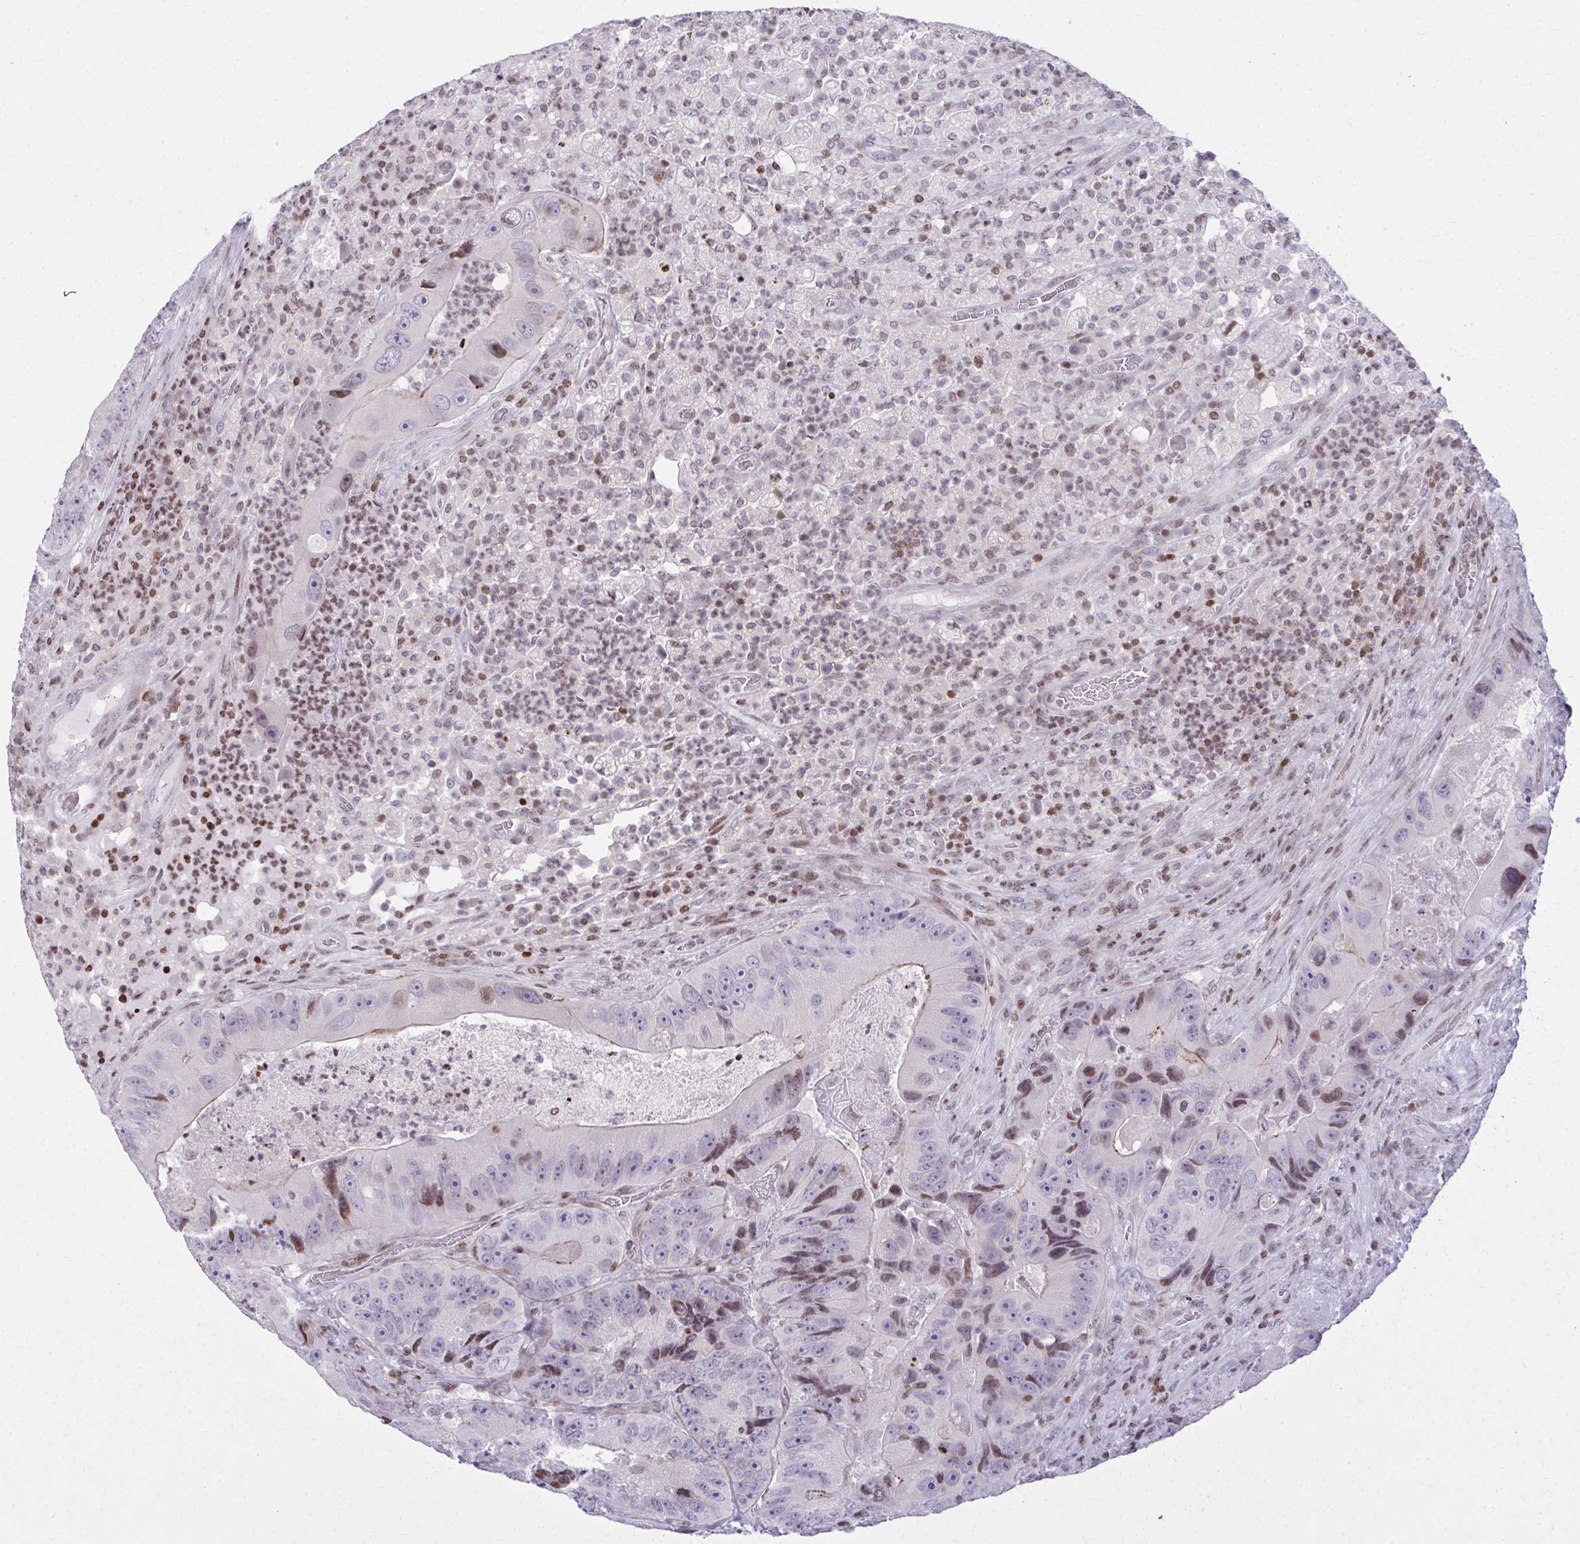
{"staining": {"intensity": "moderate", "quantity": "<25%", "location": "nuclear"}, "tissue": "colorectal cancer", "cell_type": "Tumor cells", "image_type": "cancer", "snomed": [{"axis": "morphology", "description": "Adenocarcinoma, NOS"}, {"axis": "topography", "description": "Colon"}], "caption": "Protein staining exhibits moderate nuclear expression in about <25% of tumor cells in colorectal cancer. (brown staining indicates protein expression, while blue staining denotes nuclei).", "gene": "AP5M1", "patient": {"sex": "female", "age": 86}}